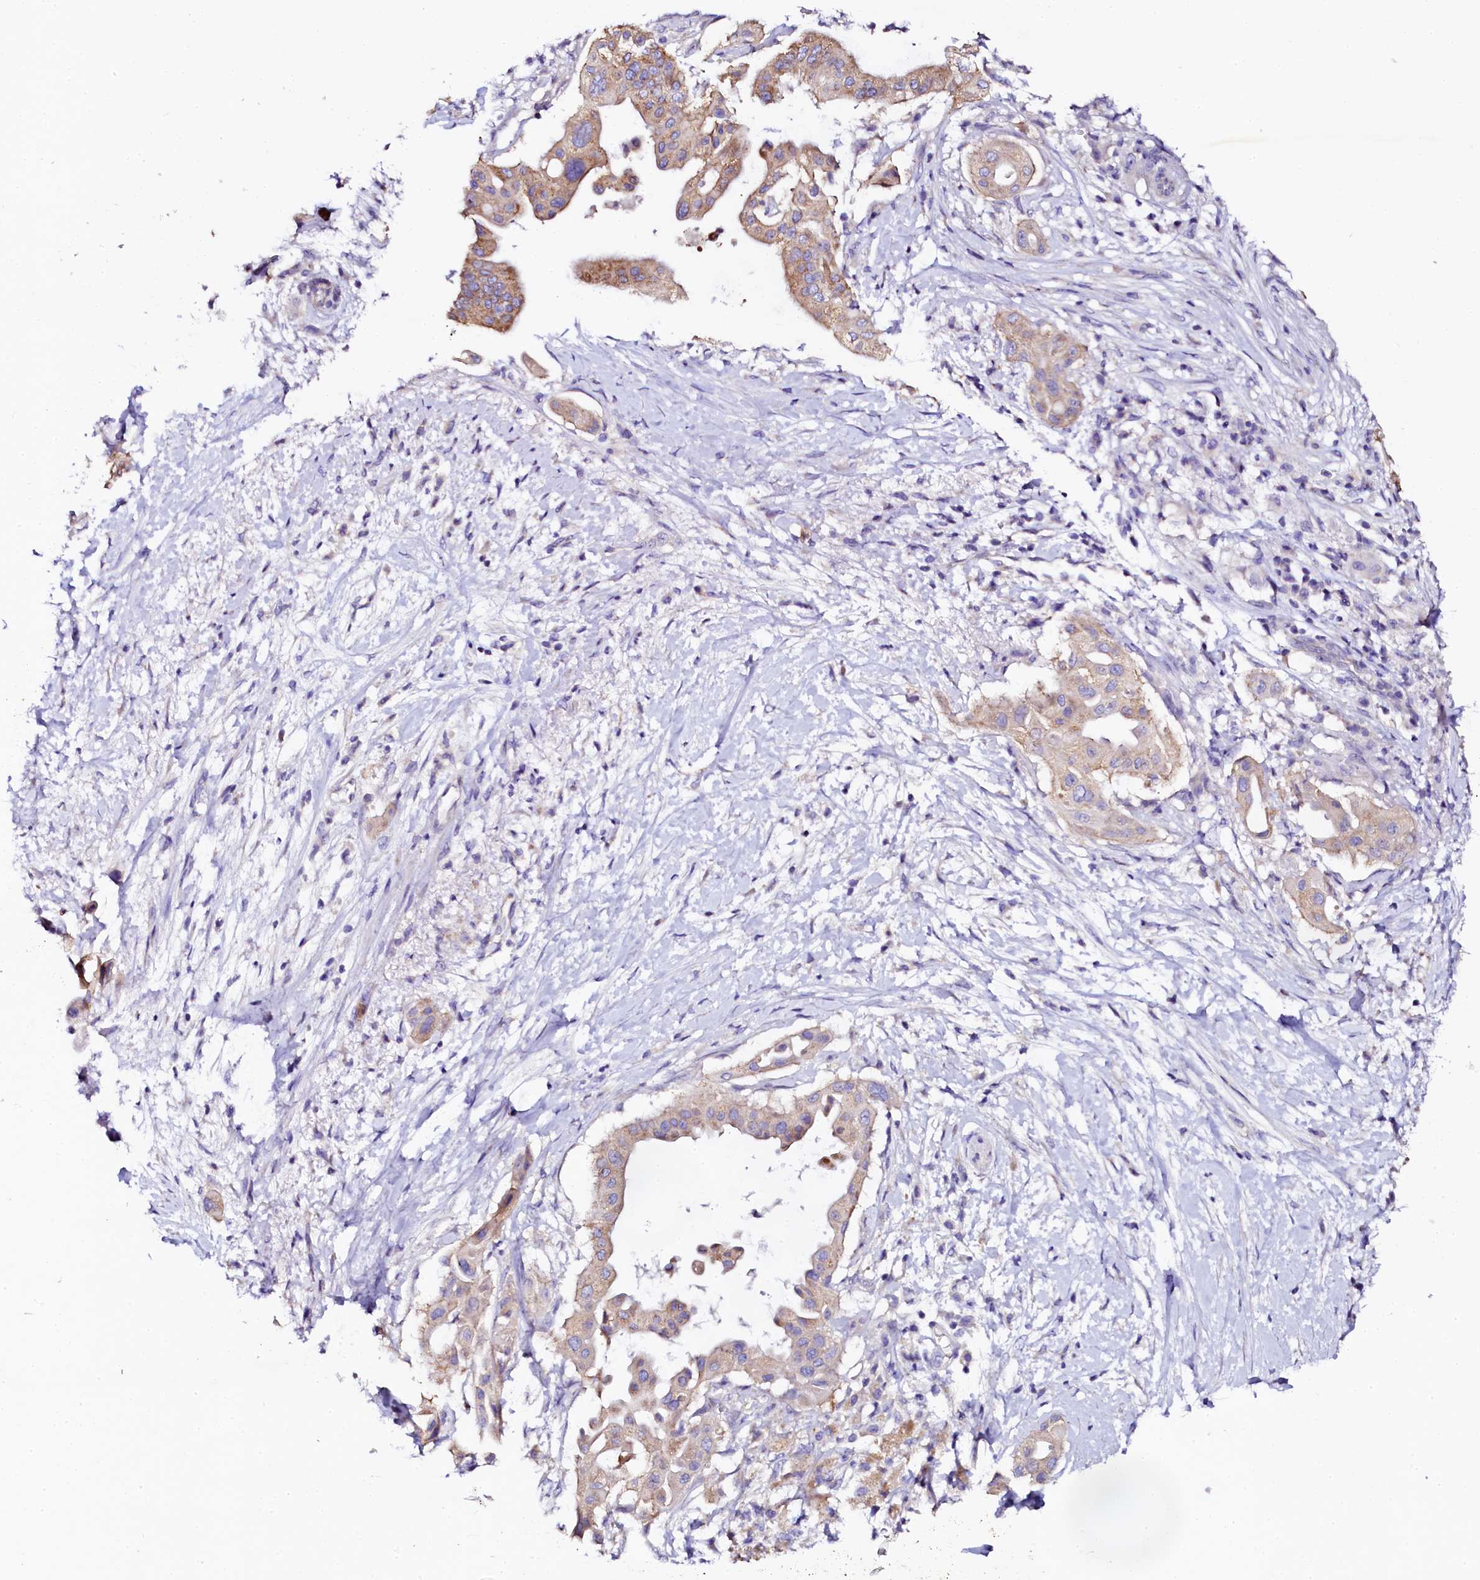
{"staining": {"intensity": "moderate", "quantity": ">75%", "location": "cytoplasmic/membranous"}, "tissue": "pancreatic cancer", "cell_type": "Tumor cells", "image_type": "cancer", "snomed": [{"axis": "morphology", "description": "Adenocarcinoma, NOS"}, {"axis": "topography", "description": "Pancreas"}], "caption": "Moderate cytoplasmic/membranous protein expression is appreciated in about >75% of tumor cells in adenocarcinoma (pancreatic).", "gene": "NAA16", "patient": {"sex": "male", "age": 68}}